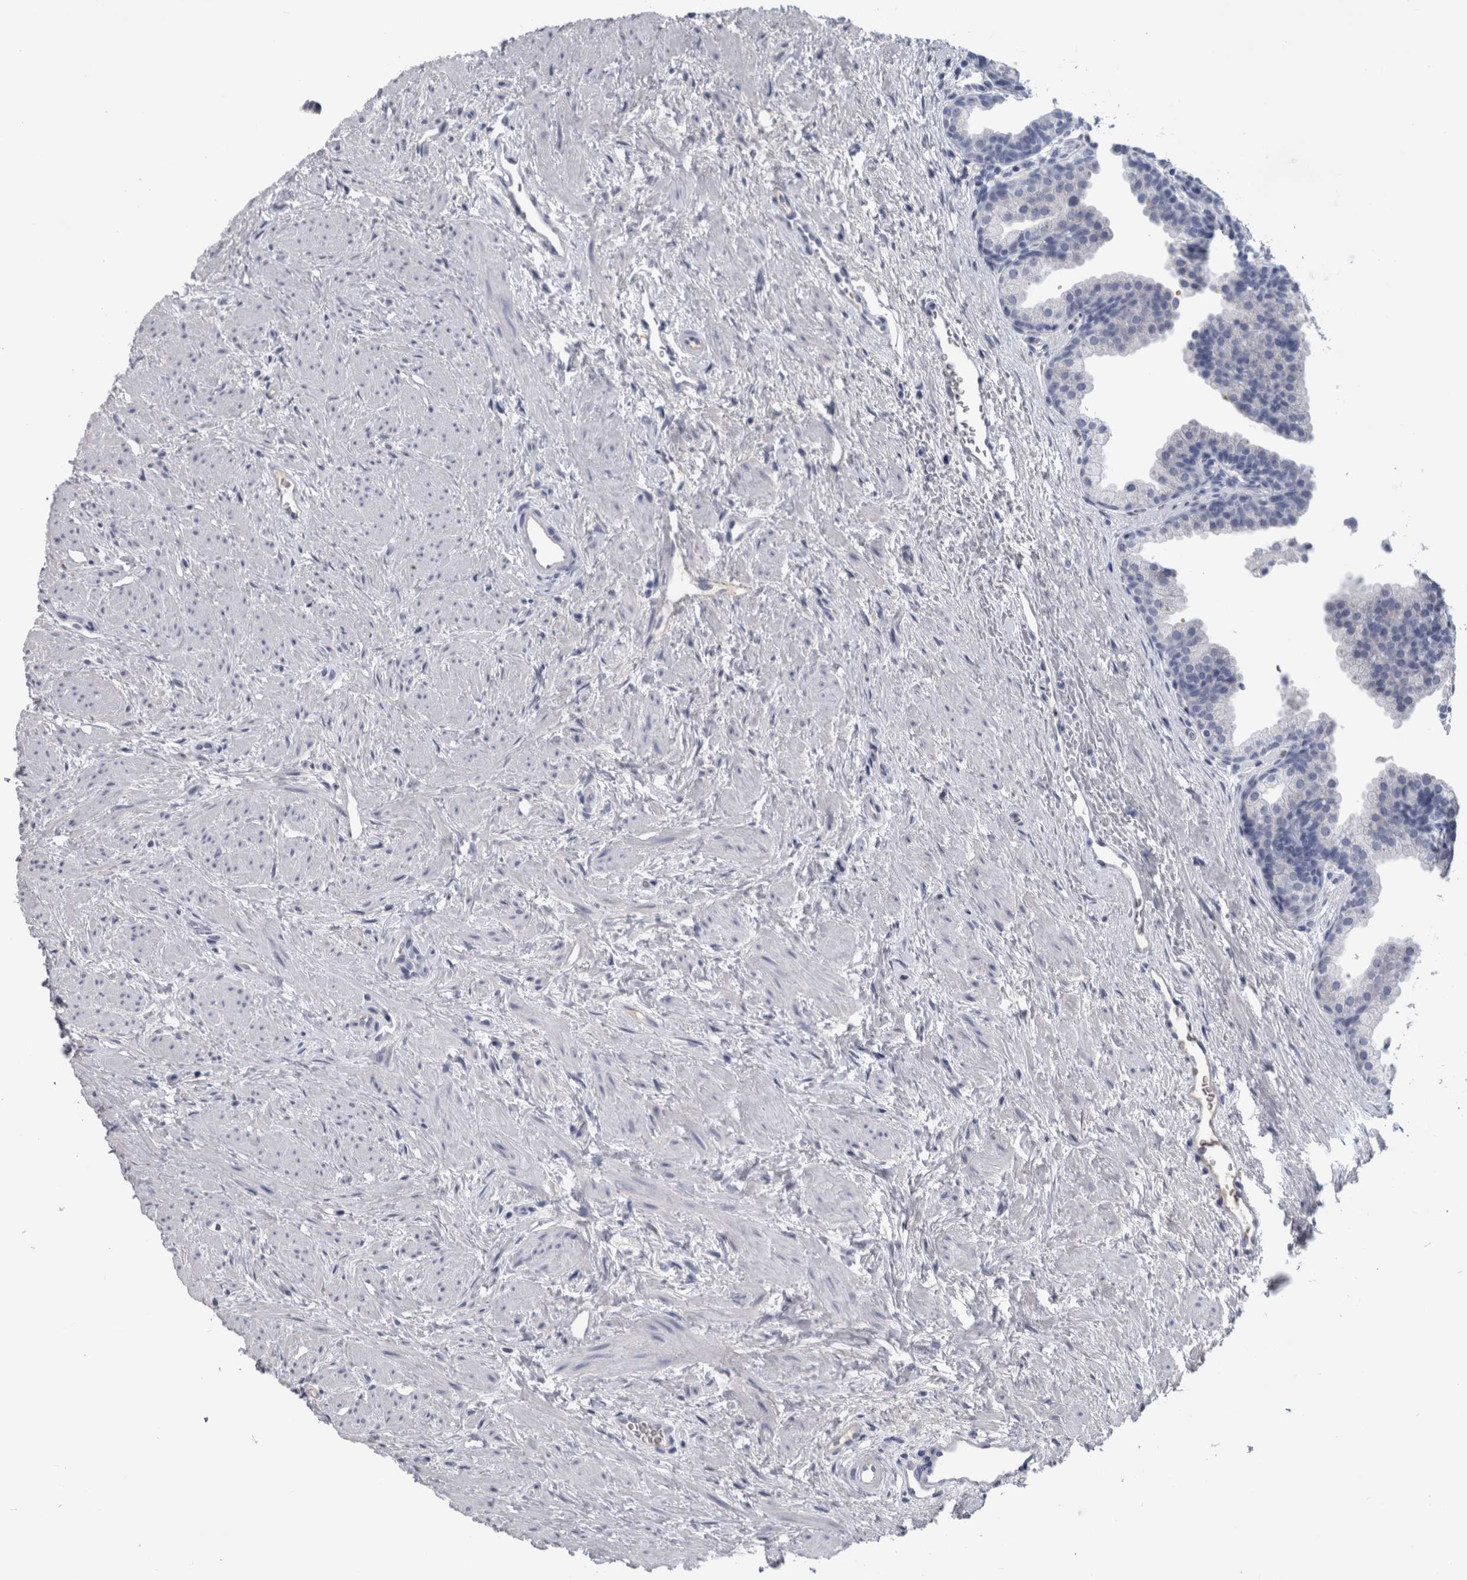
{"staining": {"intensity": "negative", "quantity": "none", "location": "none"}, "tissue": "prostate", "cell_type": "Glandular cells", "image_type": "normal", "snomed": [{"axis": "morphology", "description": "Normal tissue, NOS"}, {"axis": "topography", "description": "Prostate"}], "caption": "IHC of benign prostate displays no positivity in glandular cells.", "gene": "PAX5", "patient": {"sex": "male", "age": 48}}